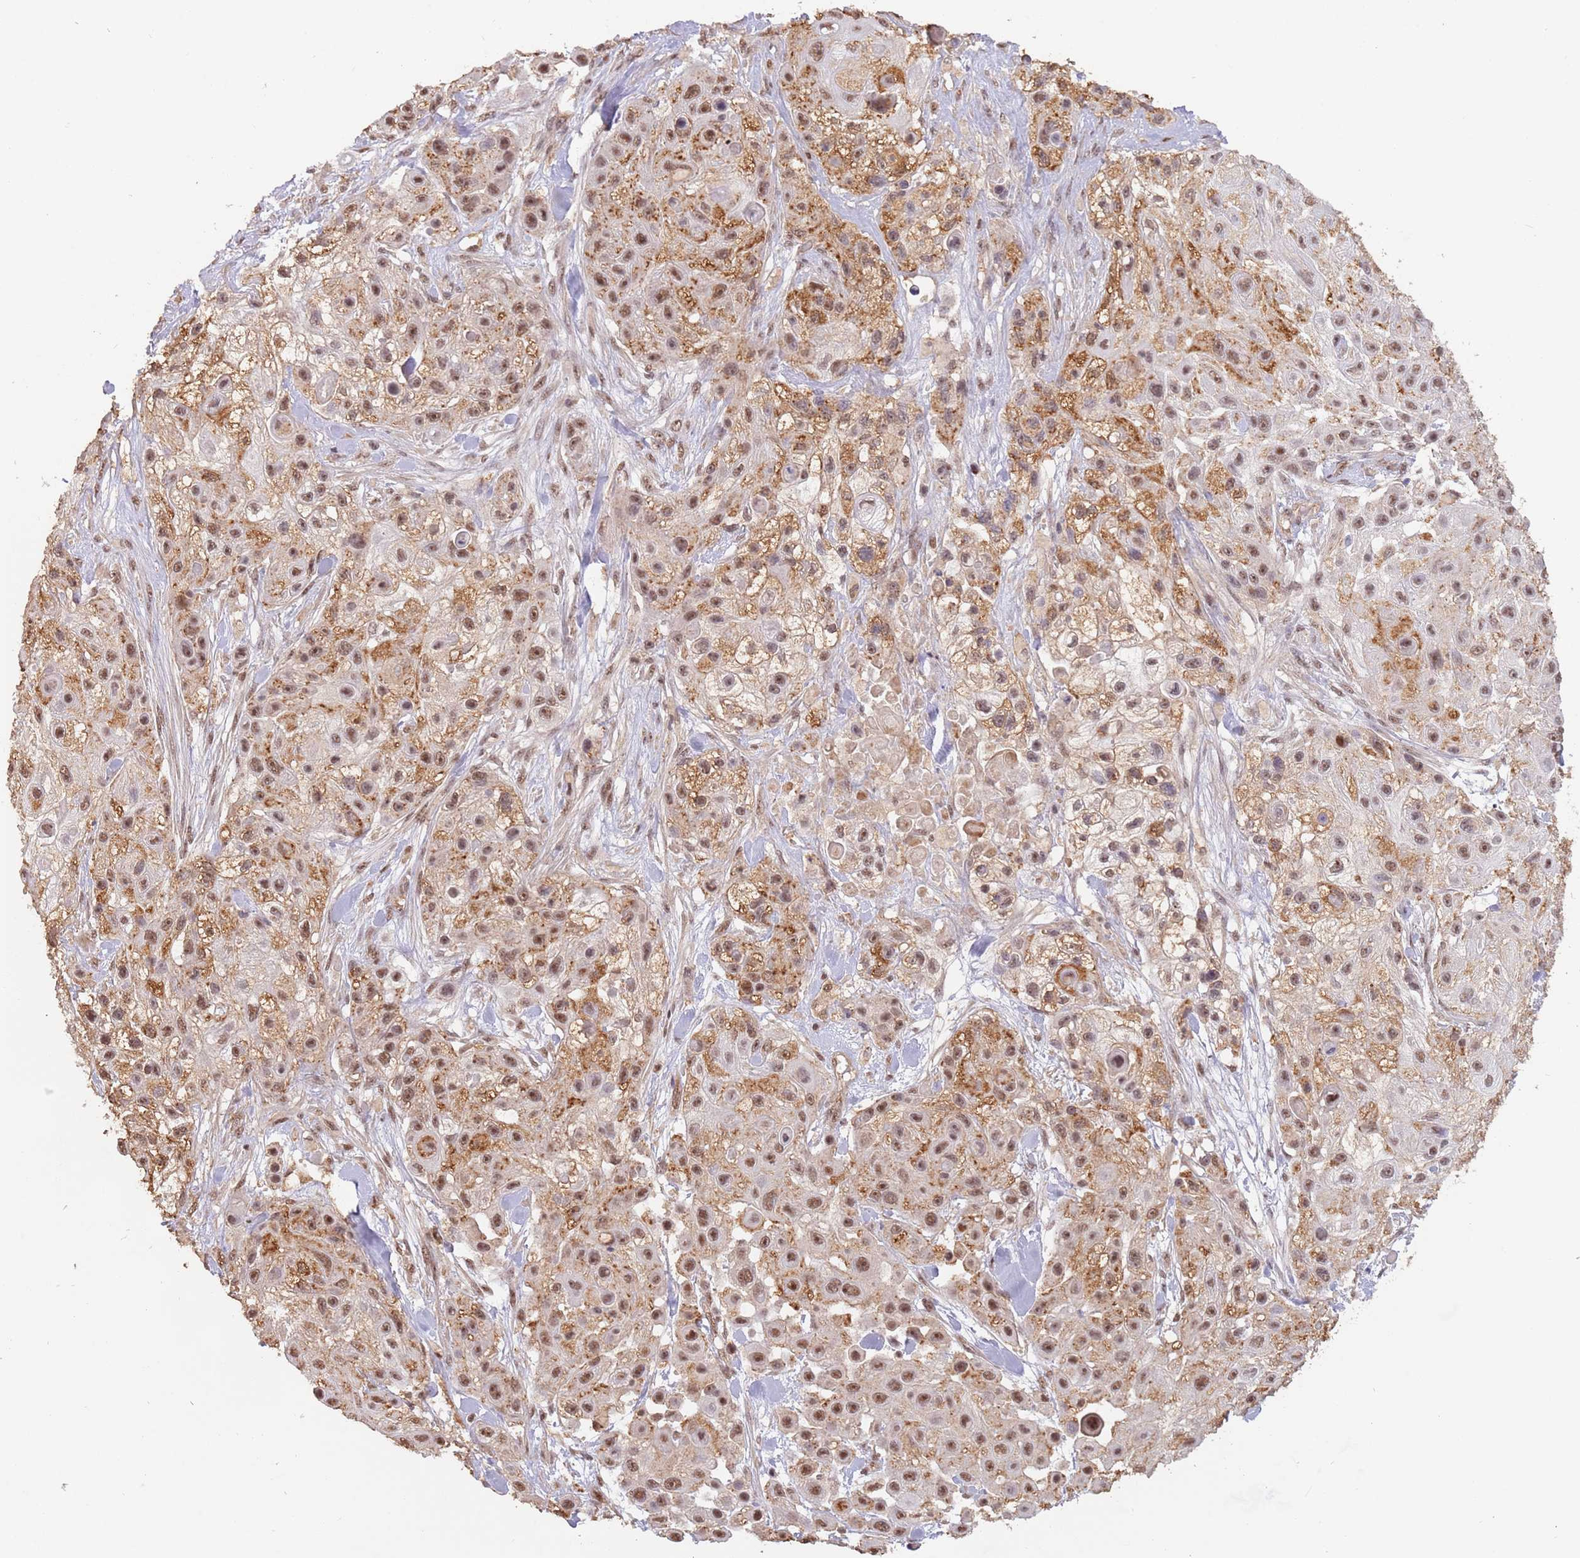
{"staining": {"intensity": "moderate", "quantity": ">75%", "location": "cytoplasmic/membranous,nuclear"}, "tissue": "skin cancer", "cell_type": "Tumor cells", "image_type": "cancer", "snomed": [{"axis": "morphology", "description": "Squamous cell carcinoma, NOS"}, {"axis": "topography", "description": "Skin"}], "caption": "A medium amount of moderate cytoplasmic/membranous and nuclear staining is seen in about >75% of tumor cells in skin squamous cell carcinoma tissue. (Brightfield microscopy of DAB IHC at high magnification).", "gene": "RFXANK", "patient": {"sex": "male", "age": 67}}